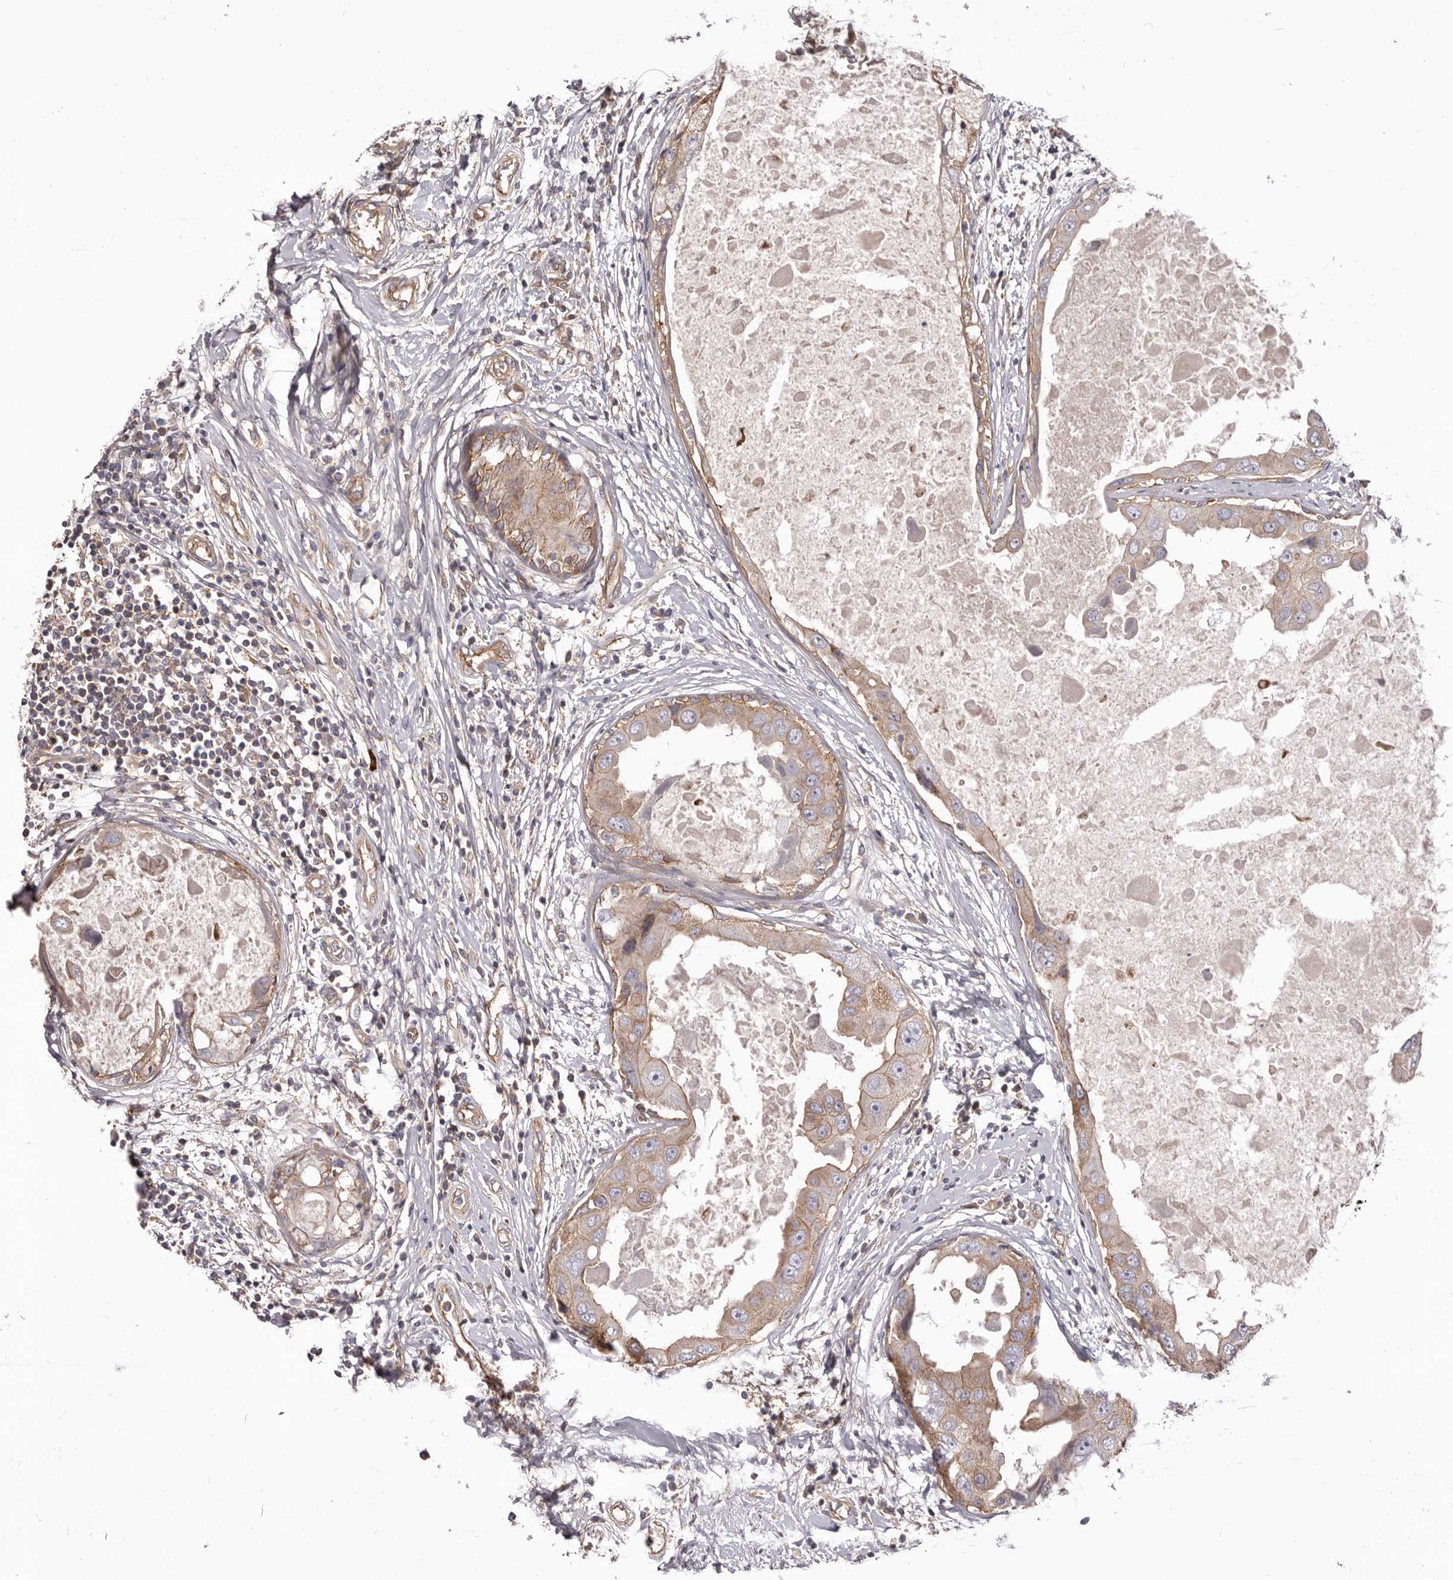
{"staining": {"intensity": "moderate", "quantity": ">75%", "location": "cytoplasmic/membranous"}, "tissue": "breast cancer", "cell_type": "Tumor cells", "image_type": "cancer", "snomed": [{"axis": "morphology", "description": "Duct carcinoma"}, {"axis": "topography", "description": "Breast"}], "caption": "An image of infiltrating ductal carcinoma (breast) stained for a protein displays moderate cytoplasmic/membranous brown staining in tumor cells. The protein is shown in brown color, while the nuclei are stained blue.", "gene": "DMRT2", "patient": {"sex": "female", "age": 27}}